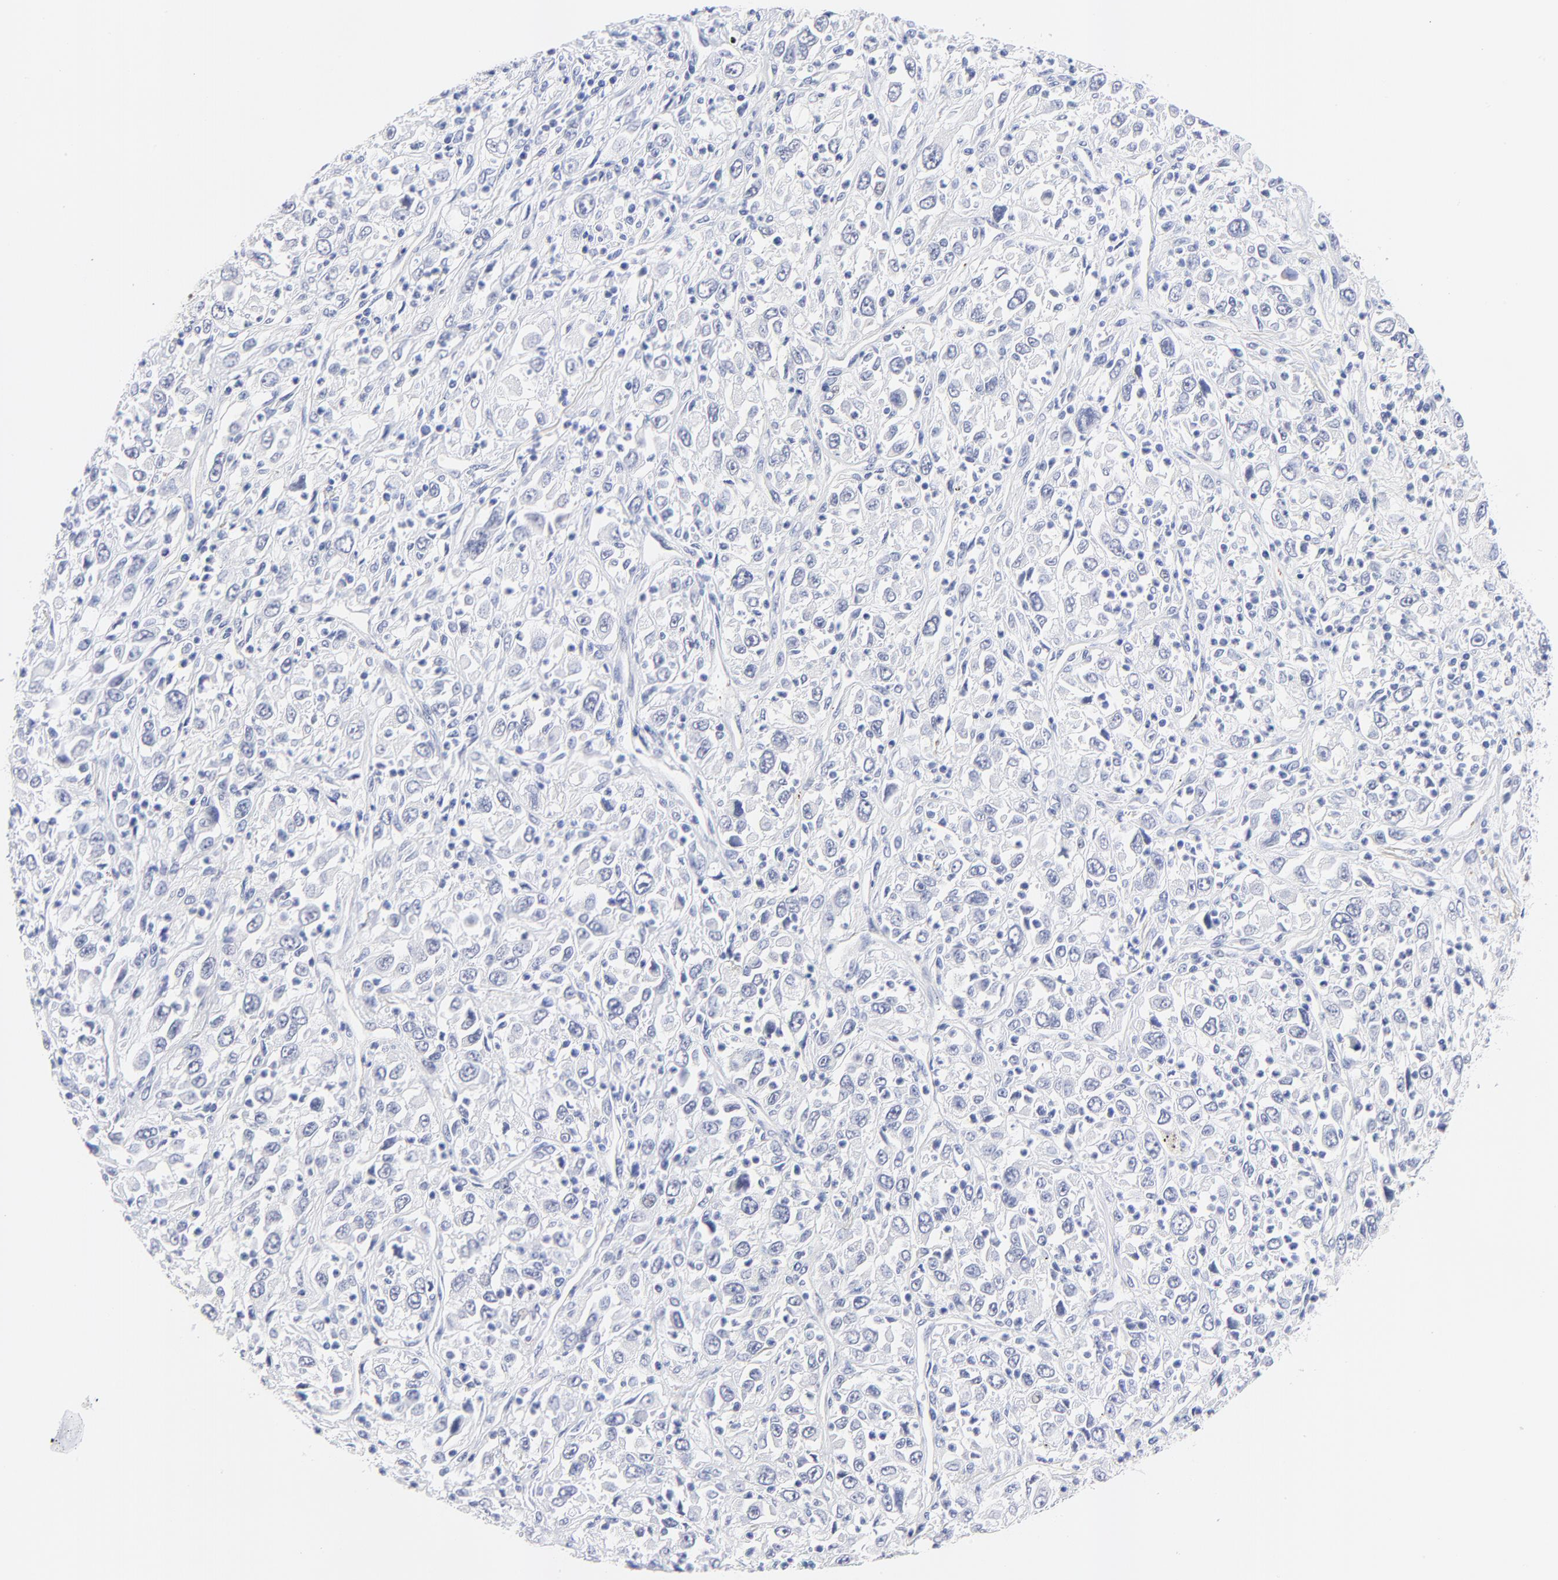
{"staining": {"intensity": "negative", "quantity": "none", "location": "none"}, "tissue": "melanoma", "cell_type": "Tumor cells", "image_type": "cancer", "snomed": [{"axis": "morphology", "description": "Malignant melanoma, Metastatic site"}, {"axis": "topography", "description": "Skin"}], "caption": "The immunohistochemistry (IHC) micrograph has no significant expression in tumor cells of melanoma tissue.", "gene": "FAM117B", "patient": {"sex": "female", "age": 56}}